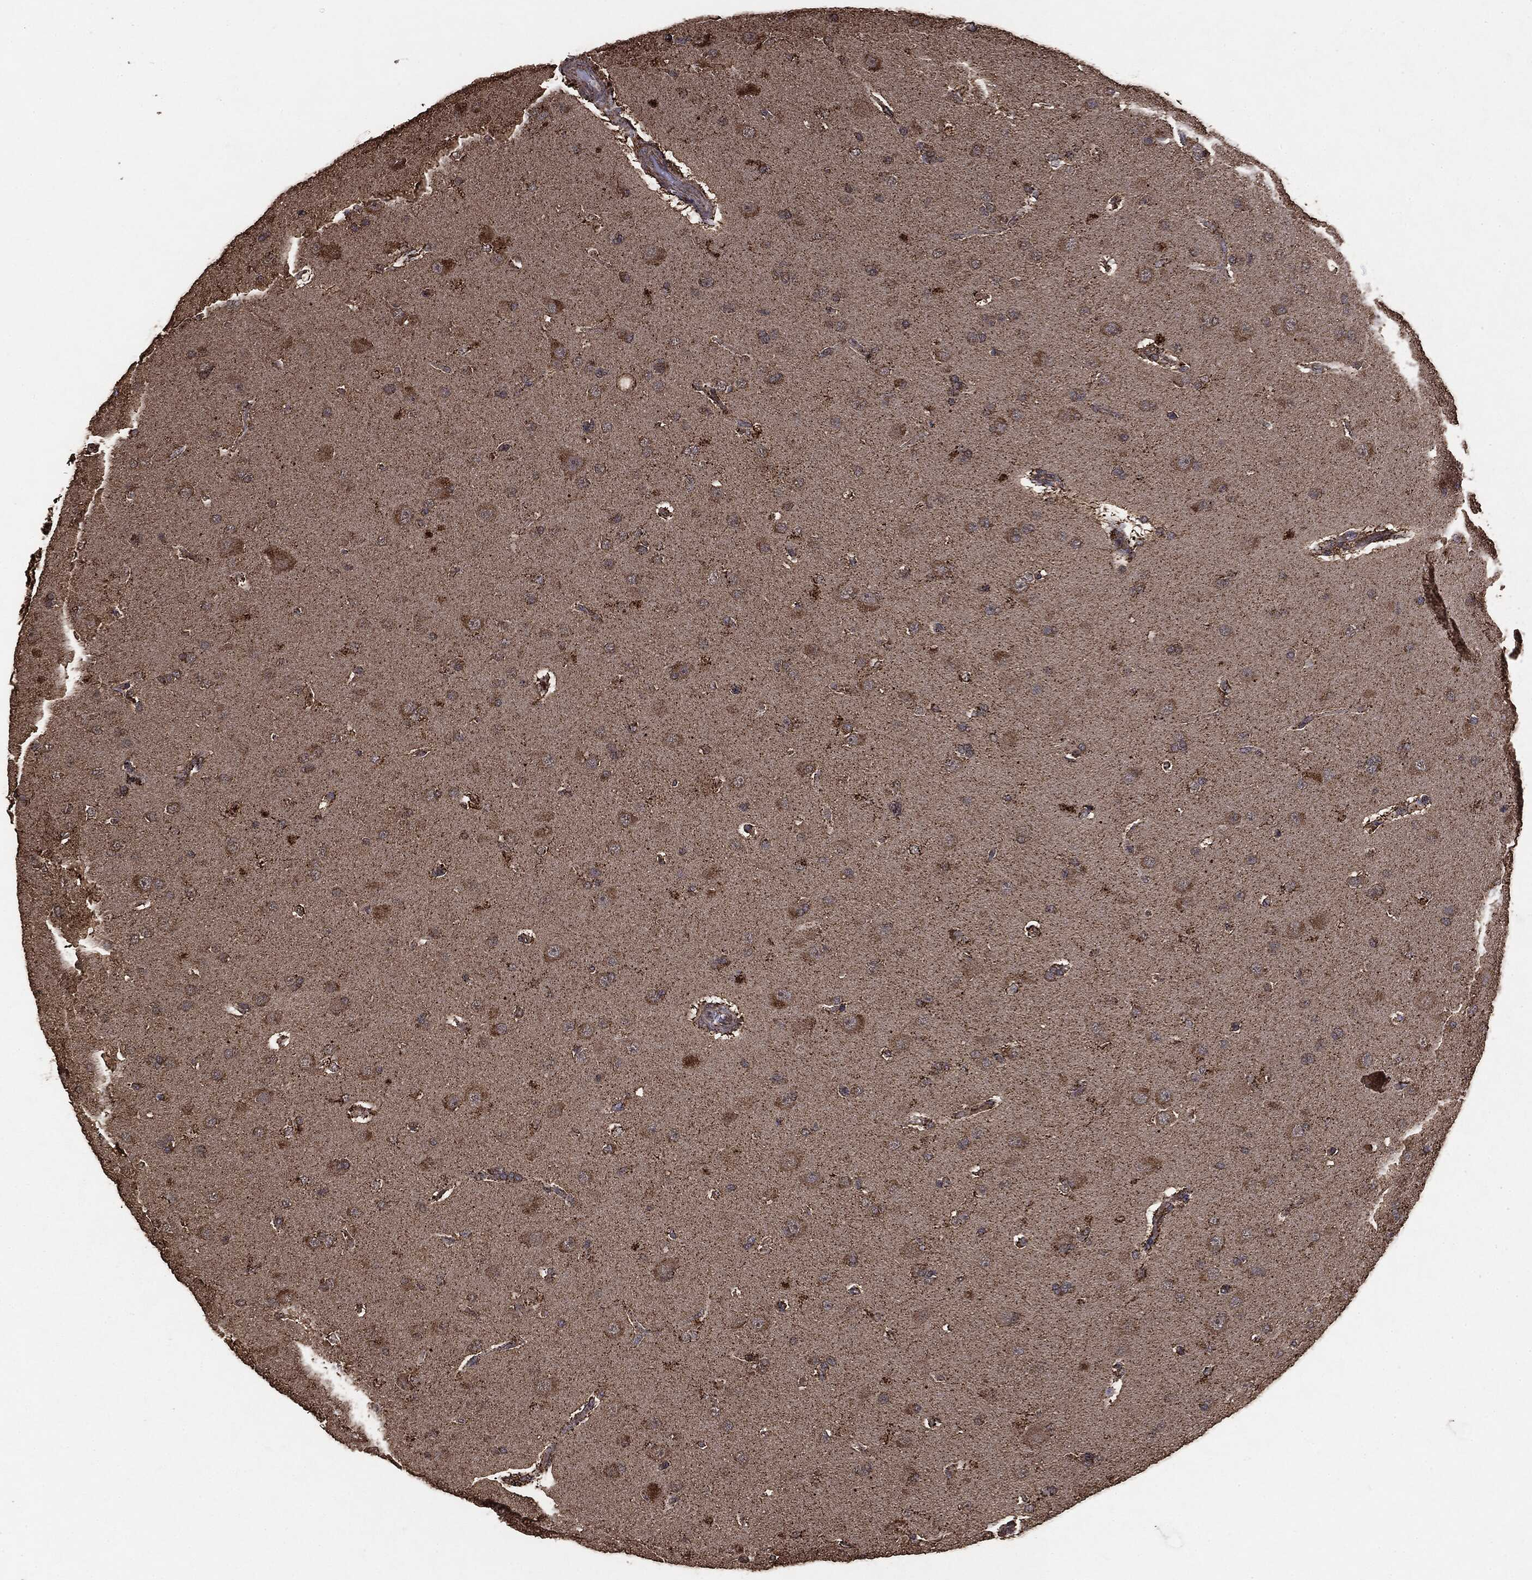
{"staining": {"intensity": "moderate", "quantity": "25%-75%", "location": "cytoplasmic/membranous"}, "tissue": "glioma", "cell_type": "Tumor cells", "image_type": "cancer", "snomed": [{"axis": "morphology", "description": "Glioma, malignant, NOS"}, {"axis": "topography", "description": "Cerebral cortex"}], "caption": "Immunohistochemical staining of malignant glioma displays medium levels of moderate cytoplasmic/membranous protein positivity in about 25%-75% of tumor cells. The staining is performed using DAB (3,3'-diaminobenzidine) brown chromogen to label protein expression. The nuclei are counter-stained blue using hematoxylin.", "gene": "MTOR", "patient": {"sex": "male", "age": 58}}